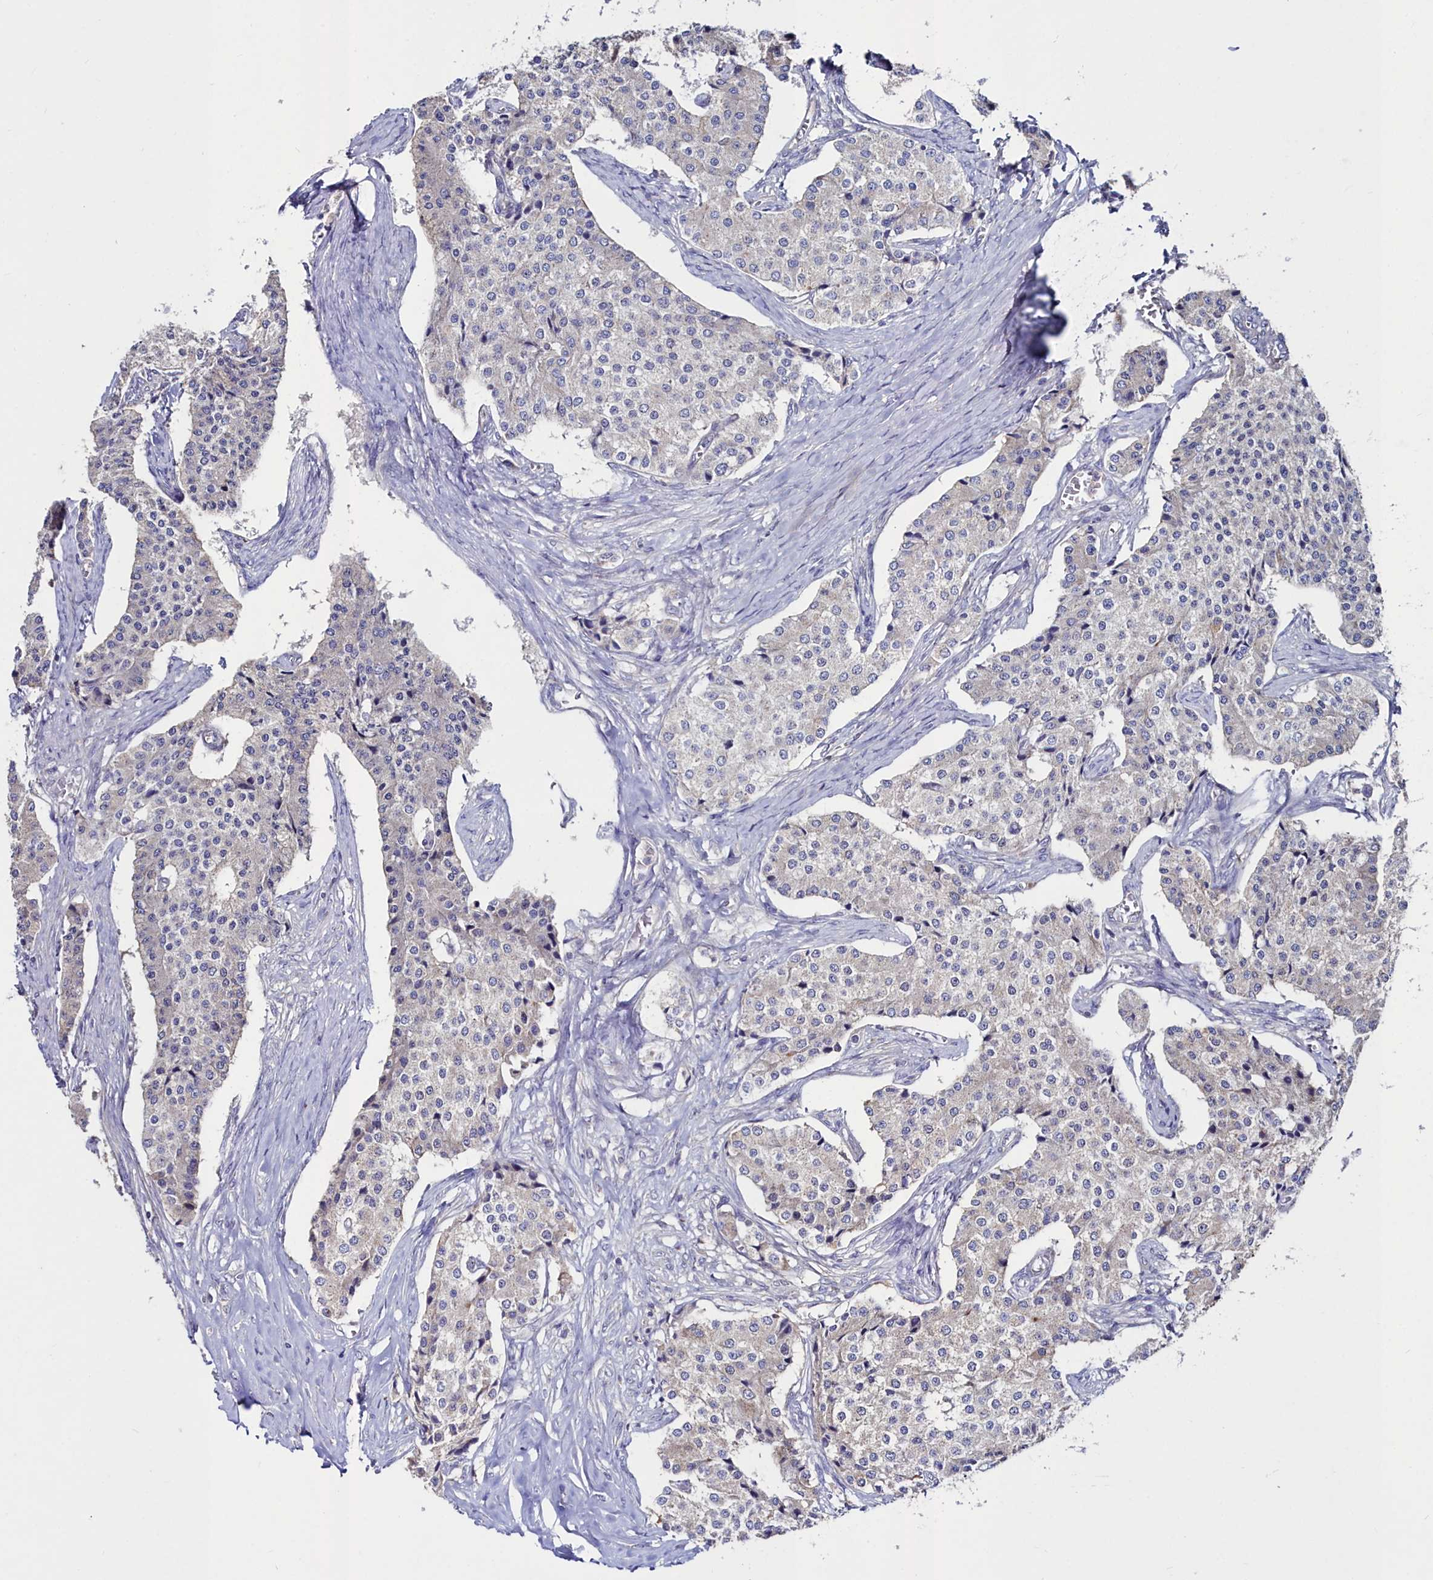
{"staining": {"intensity": "negative", "quantity": "none", "location": "none"}, "tissue": "carcinoid", "cell_type": "Tumor cells", "image_type": "cancer", "snomed": [{"axis": "morphology", "description": "Carcinoid, malignant, NOS"}, {"axis": "topography", "description": "Colon"}], "caption": "Immunohistochemistry (IHC) of carcinoid (malignant) exhibits no positivity in tumor cells.", "gene": "AMBRA1", "patient": {"sex": "female", "age": 52}}